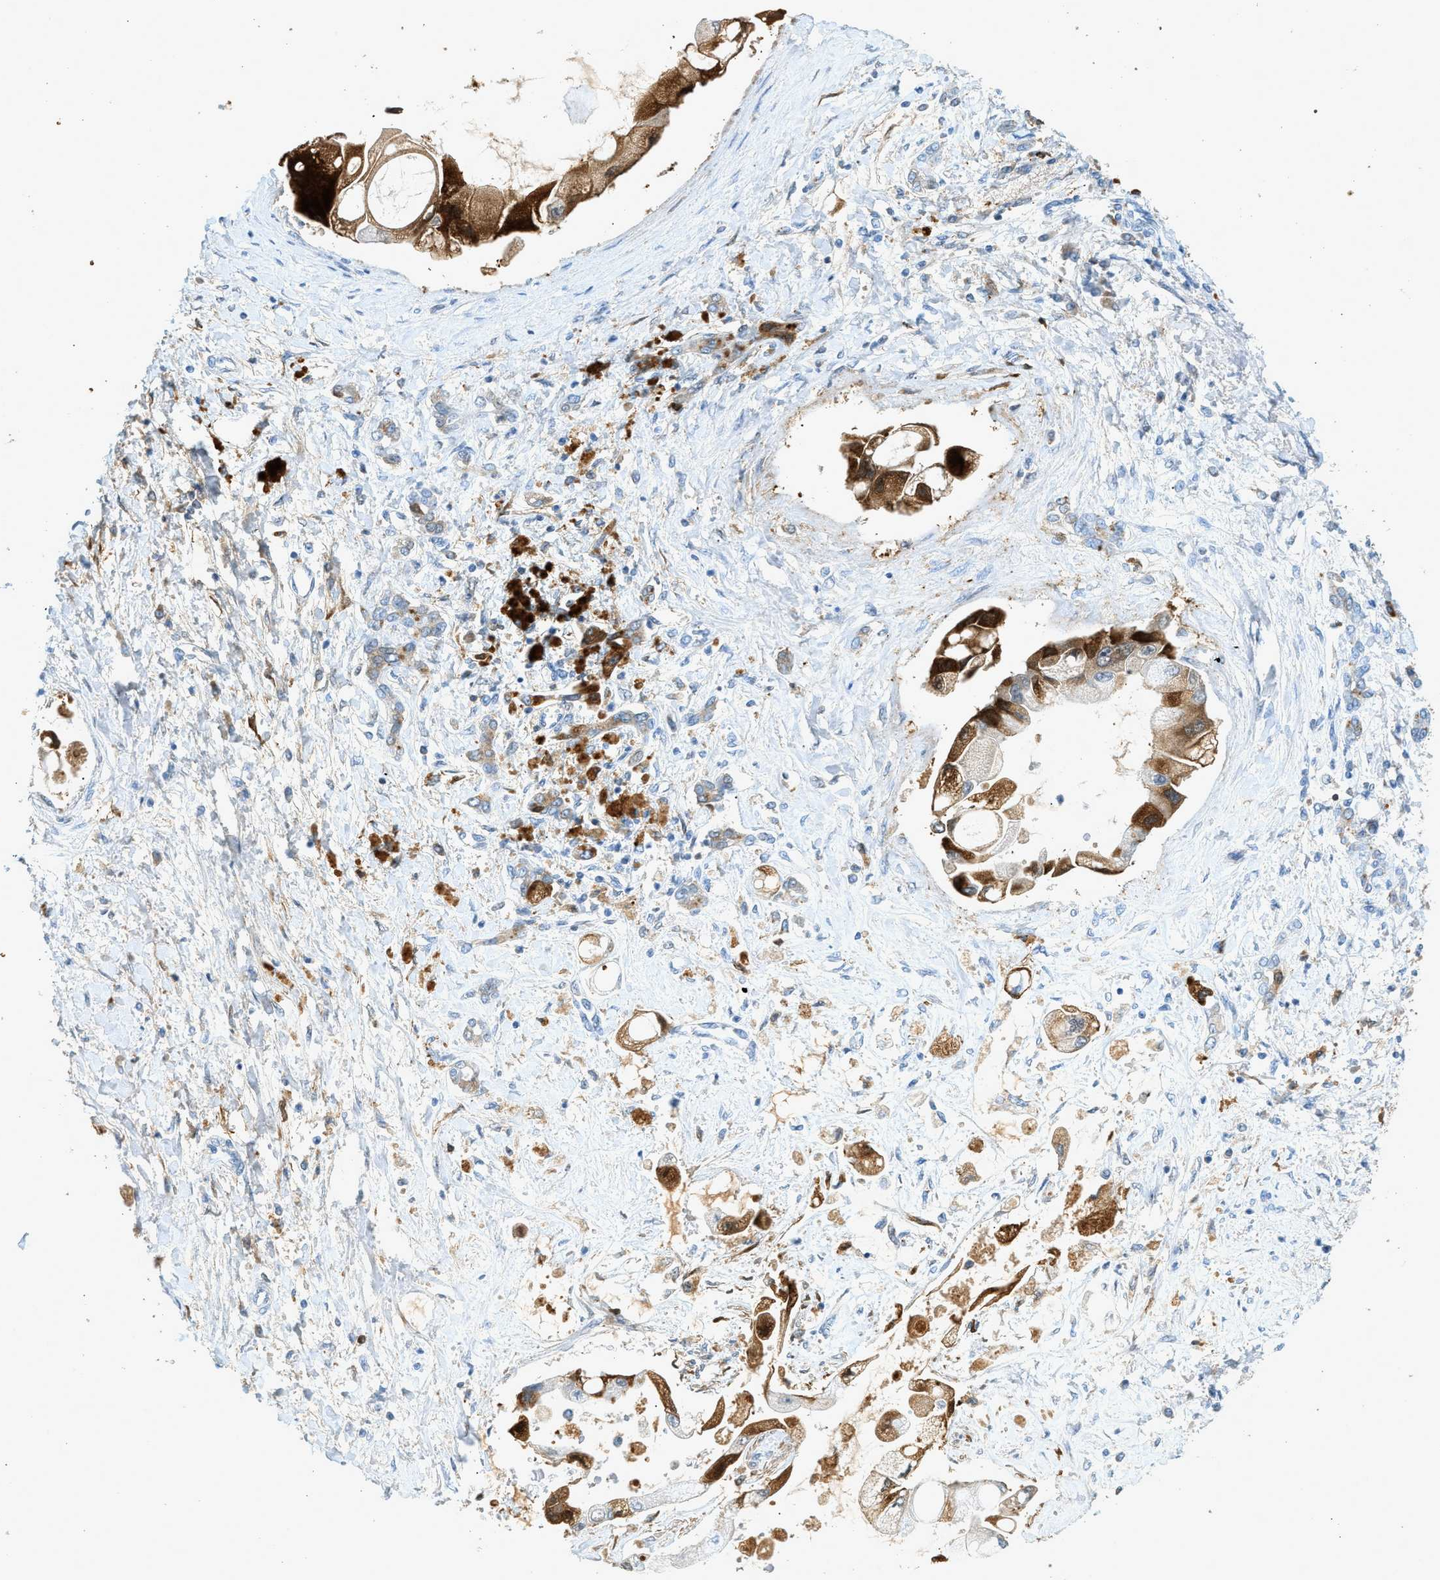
{"staining": {"intensity": "strong", "quantity": "25%-75%", "location": "cytoplasmic/membranous"}, "tissue": "liver cancer", "cell_type": "Tumor cells", "image_type": "cancer", "snomed": [{"axis": "morphology", "description": "Cholangiocarcinoma"}, {"axis": "topography", "description": "Liver"}], "caption": "Human liver cancer (cholangiocarcinoma) stained with a protein marker exhibits strong staining in tumor cells.", "gene": "F2", "patient": {"sex": "male", "age": 50}}